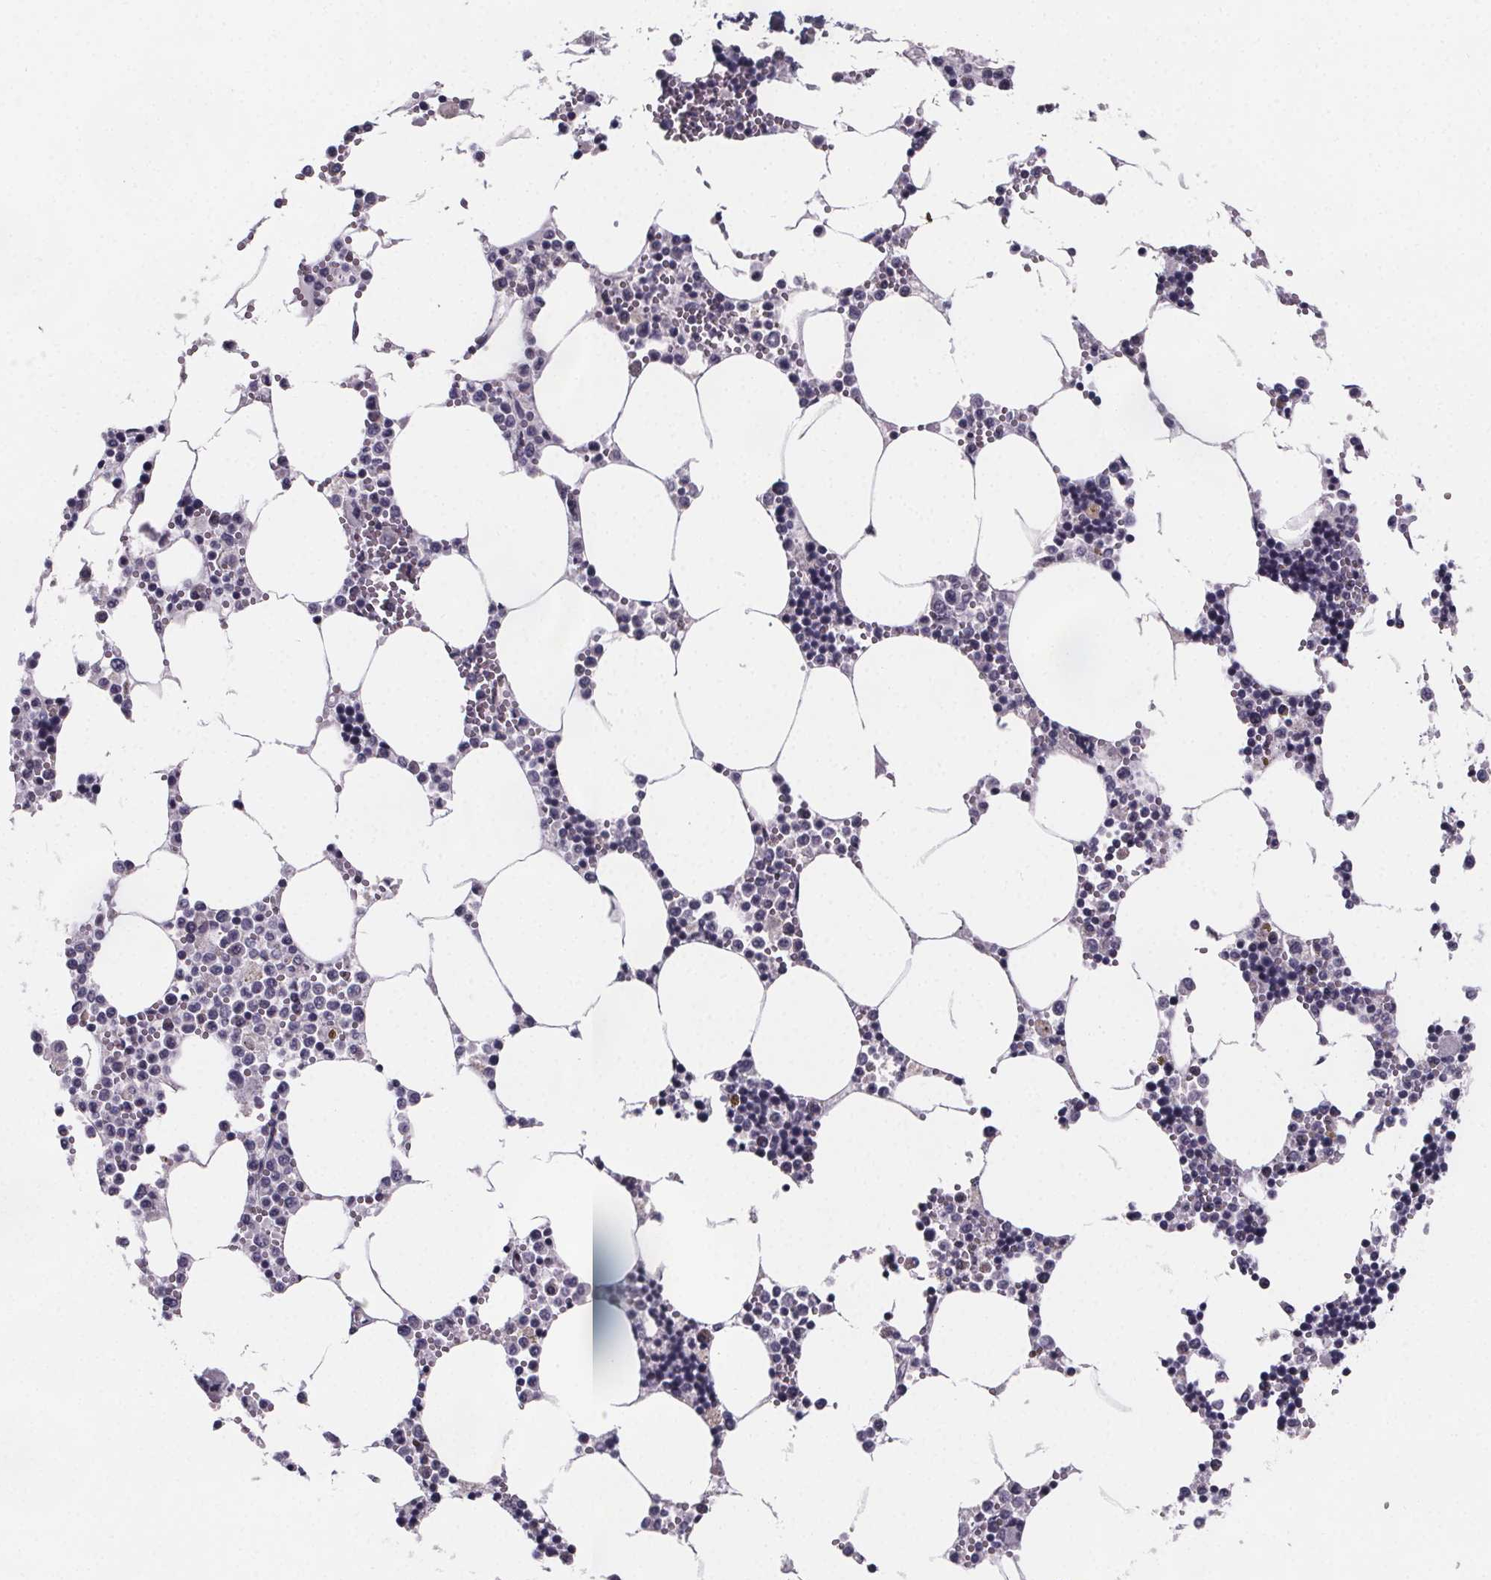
{"staining": {"intensity": "negative", "quantity": "none", "location": "none"}, "tissue": "bone marrow", "cell_type": "Hematopoietic cells", "image_type": "normal", "snomed": [{"axis": "morphology", "description": "Normal tissue, NOS"}, {"axis": "topography", "description": "Bone marrow"}], "caption": "This is a histopathology image of immunohistochemistry staining of unremarkable bone marrow, which shows no positivity in hematopoietic cells.", "gene": "PAH", "patient": {"sex": "male", "age": 54}}